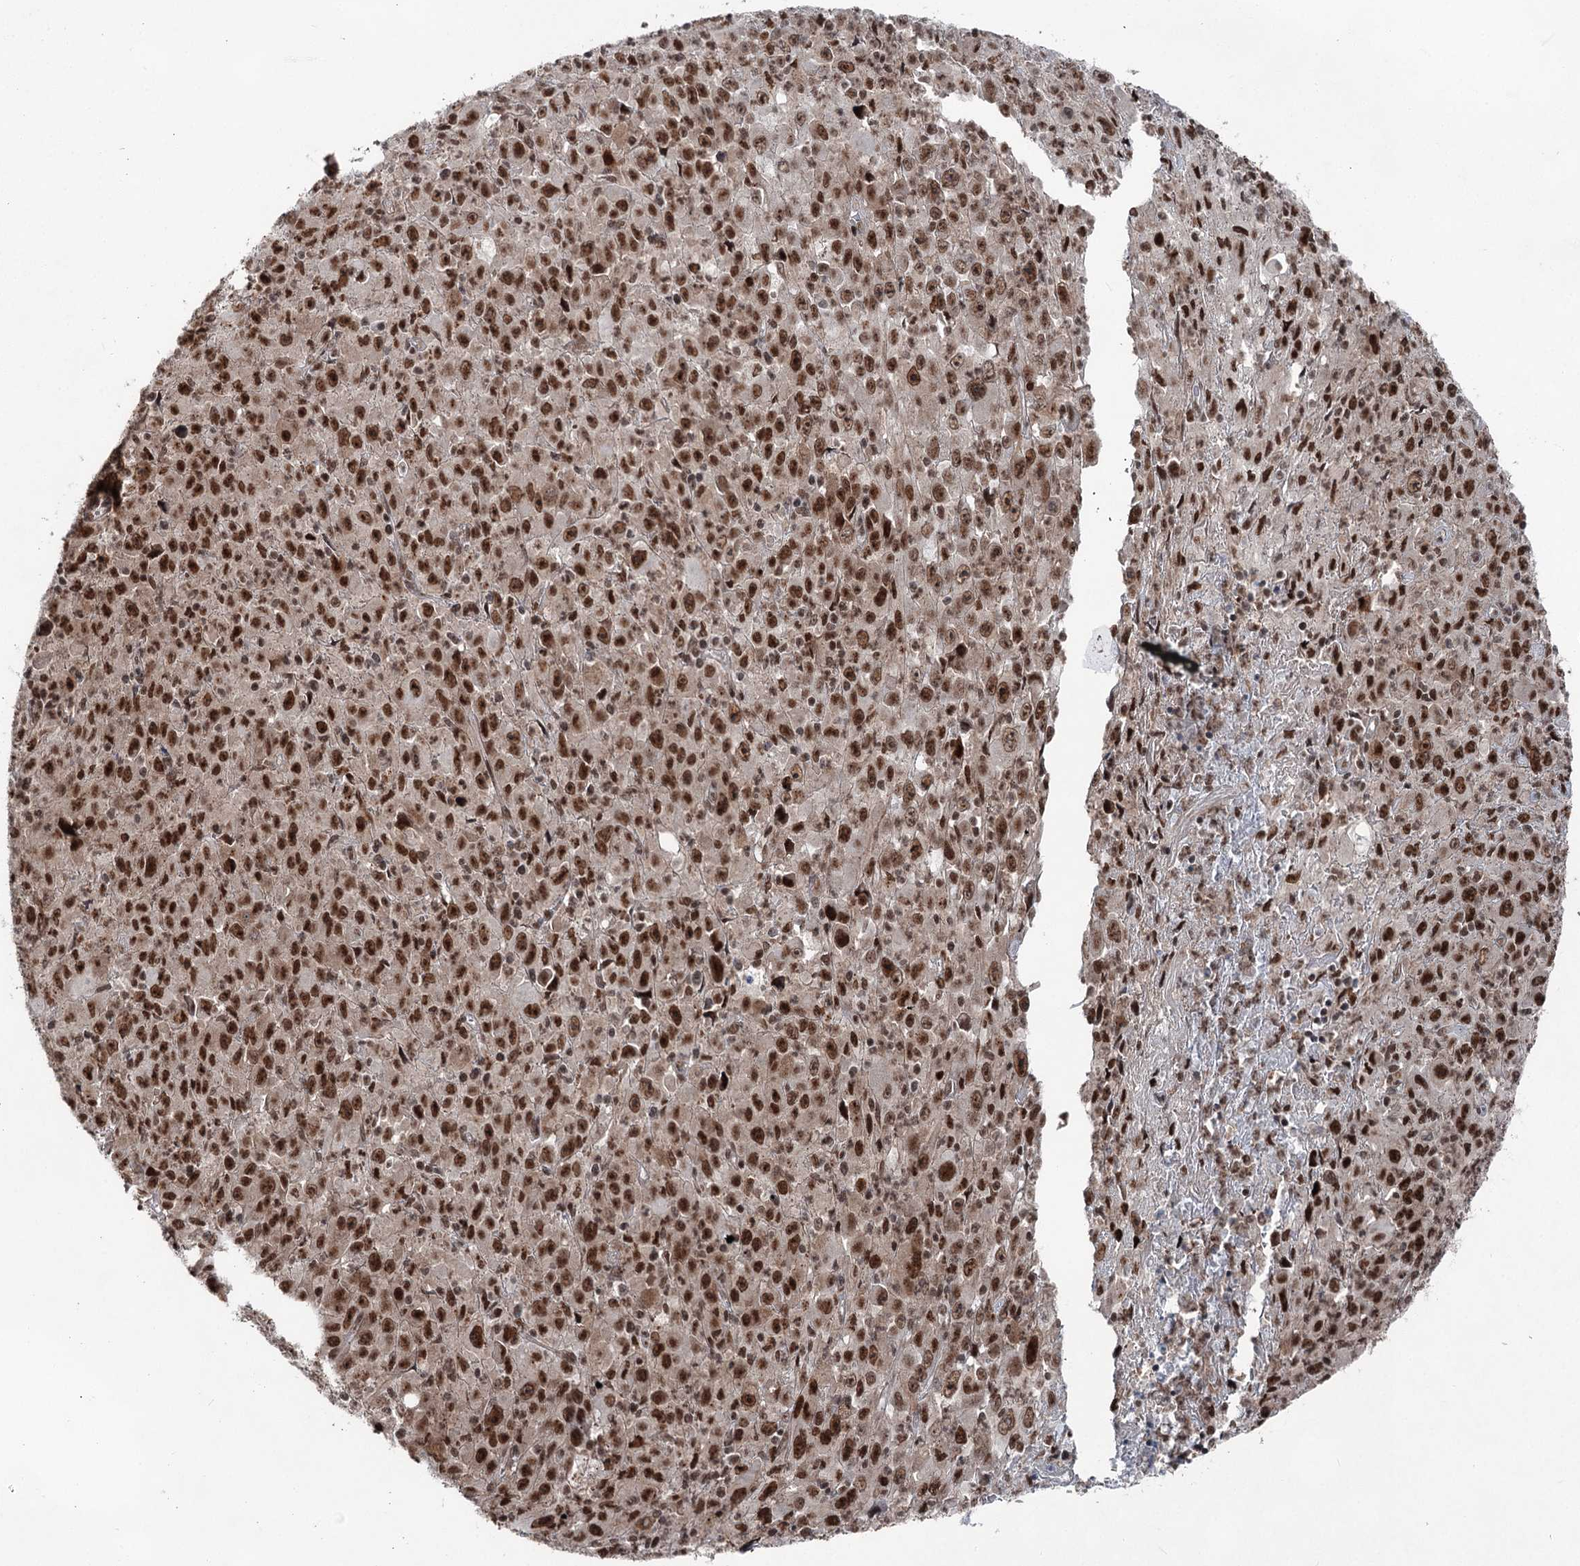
{"staining": {"intensity": "strong", "quantity": ">75%", "location": "nuclear"}, "tissue": "melanoma", "cell_type": "Tumor cells", "image_type": "cancer", "snomed": [{"axis": "morphology", "description": "Malignant melanoma, Metastatic site"}, {"axis": "topography", "description": "Skin"}], "caption": "IHC image of neoplastic tissue: malignant melanoma (metastatic site) stained using immunohistochemistry (IHC) reveals high levels of strong protein expression localized specifically in the nuclear of tumor cells, appearing as a nuclear brown color.", "gene": "ZCCHC8", "patient": {"sex": "female", "age": 56}}